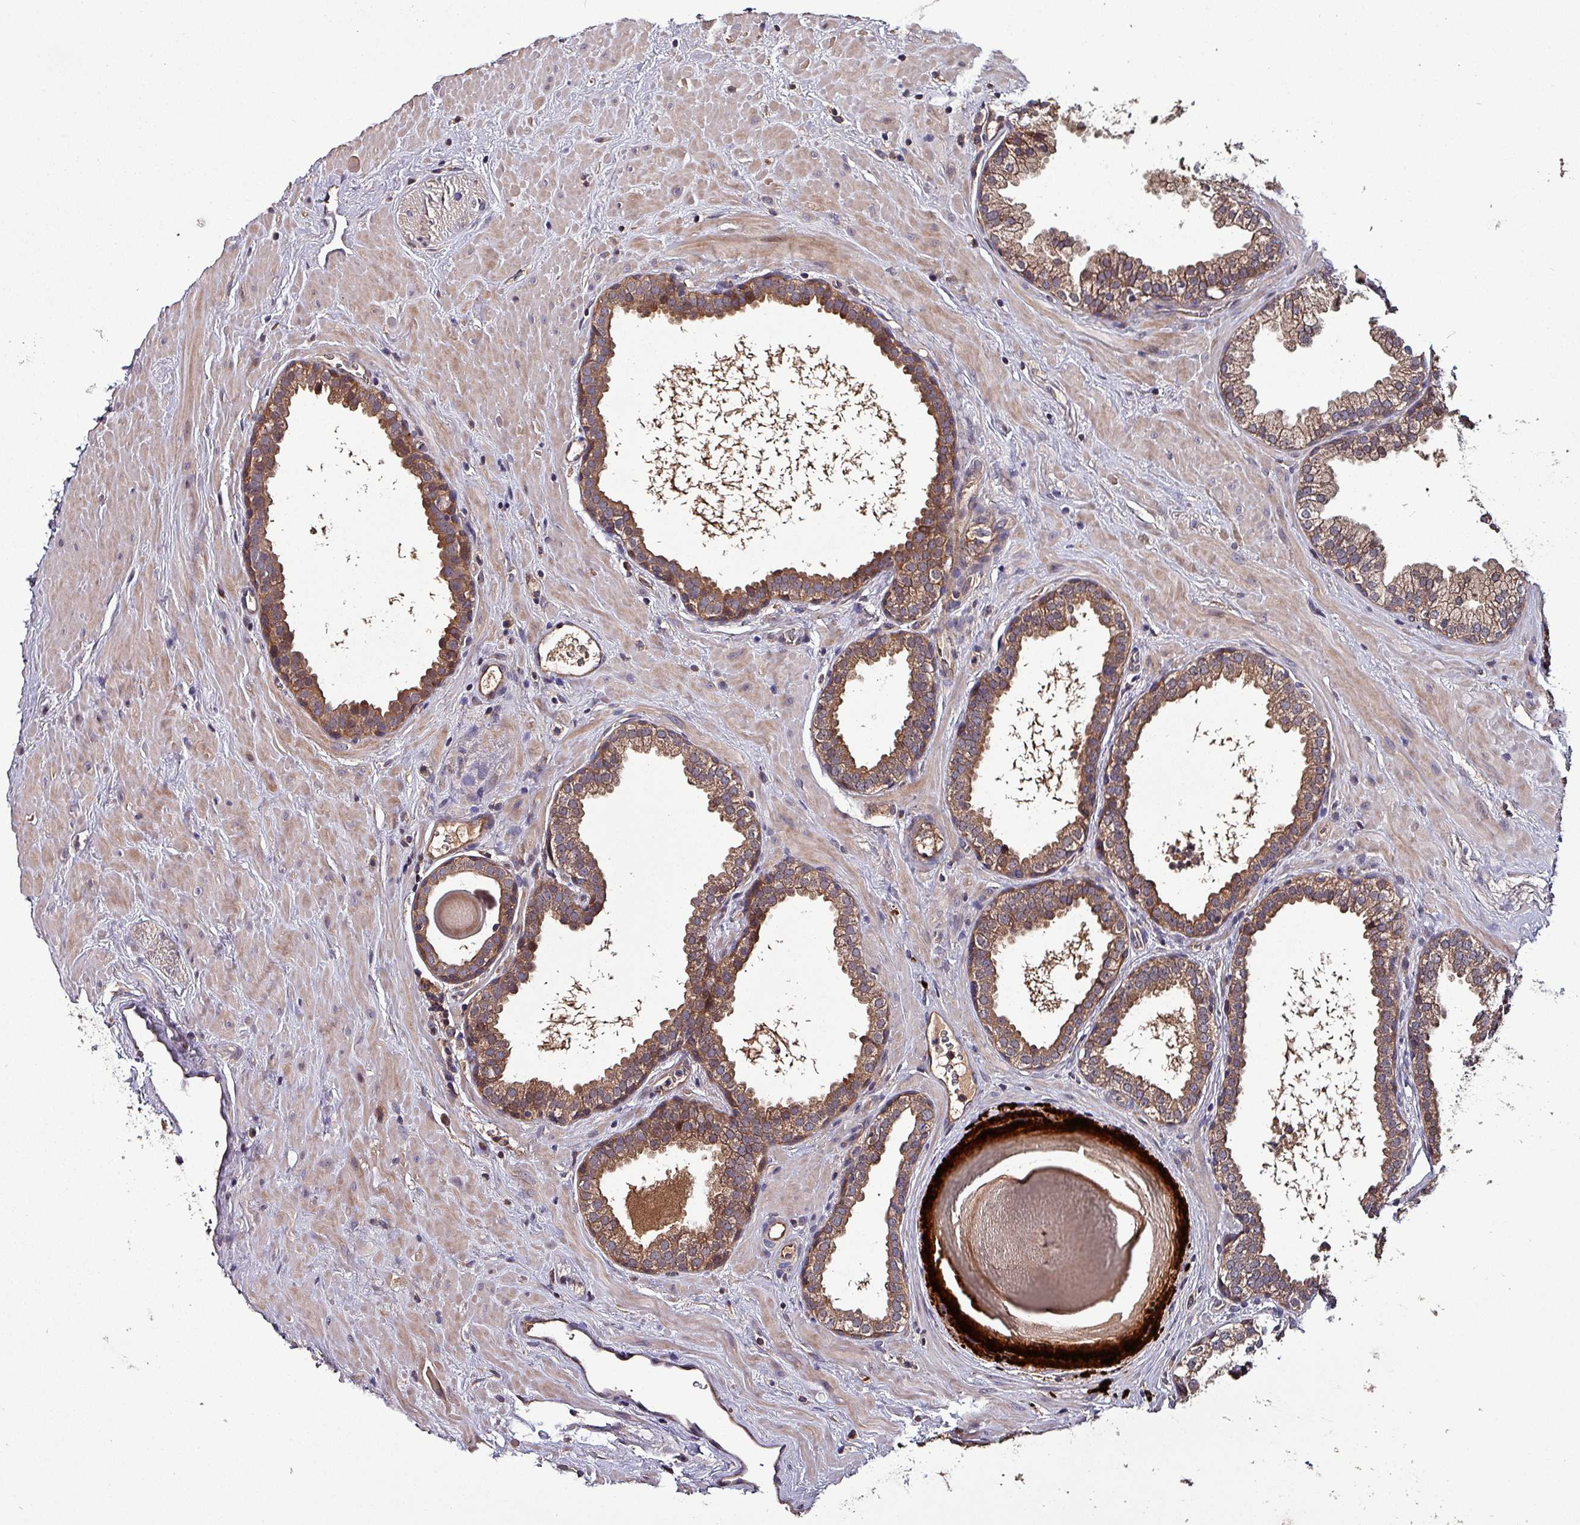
{"staining": {"intensity": "moderate", "quantity": ">75%", "location": "cytoplasmic/membranous"}, "tissue": "prostate", "cell_type": "Glandular cells", "image_type": "normal", "snomed": [{"axis": "morphology", "description": "Normal tissue, NOS"}, {"axis": "topography", "description": "Prostate"}], "caption": "Prostate was stained to show a protein in brown. There is medium levels of moderate cytoplasmic/membranous staining in about >75% of glandular cells. (Stains: DAB (3,3'-diaminobenzidine) in brown, nuclei in blue, Microscopy: brightfield microscopy at high magnification).", "gene": "PAFAH1B2", "patient": {"sex": "male", "age": 51}}